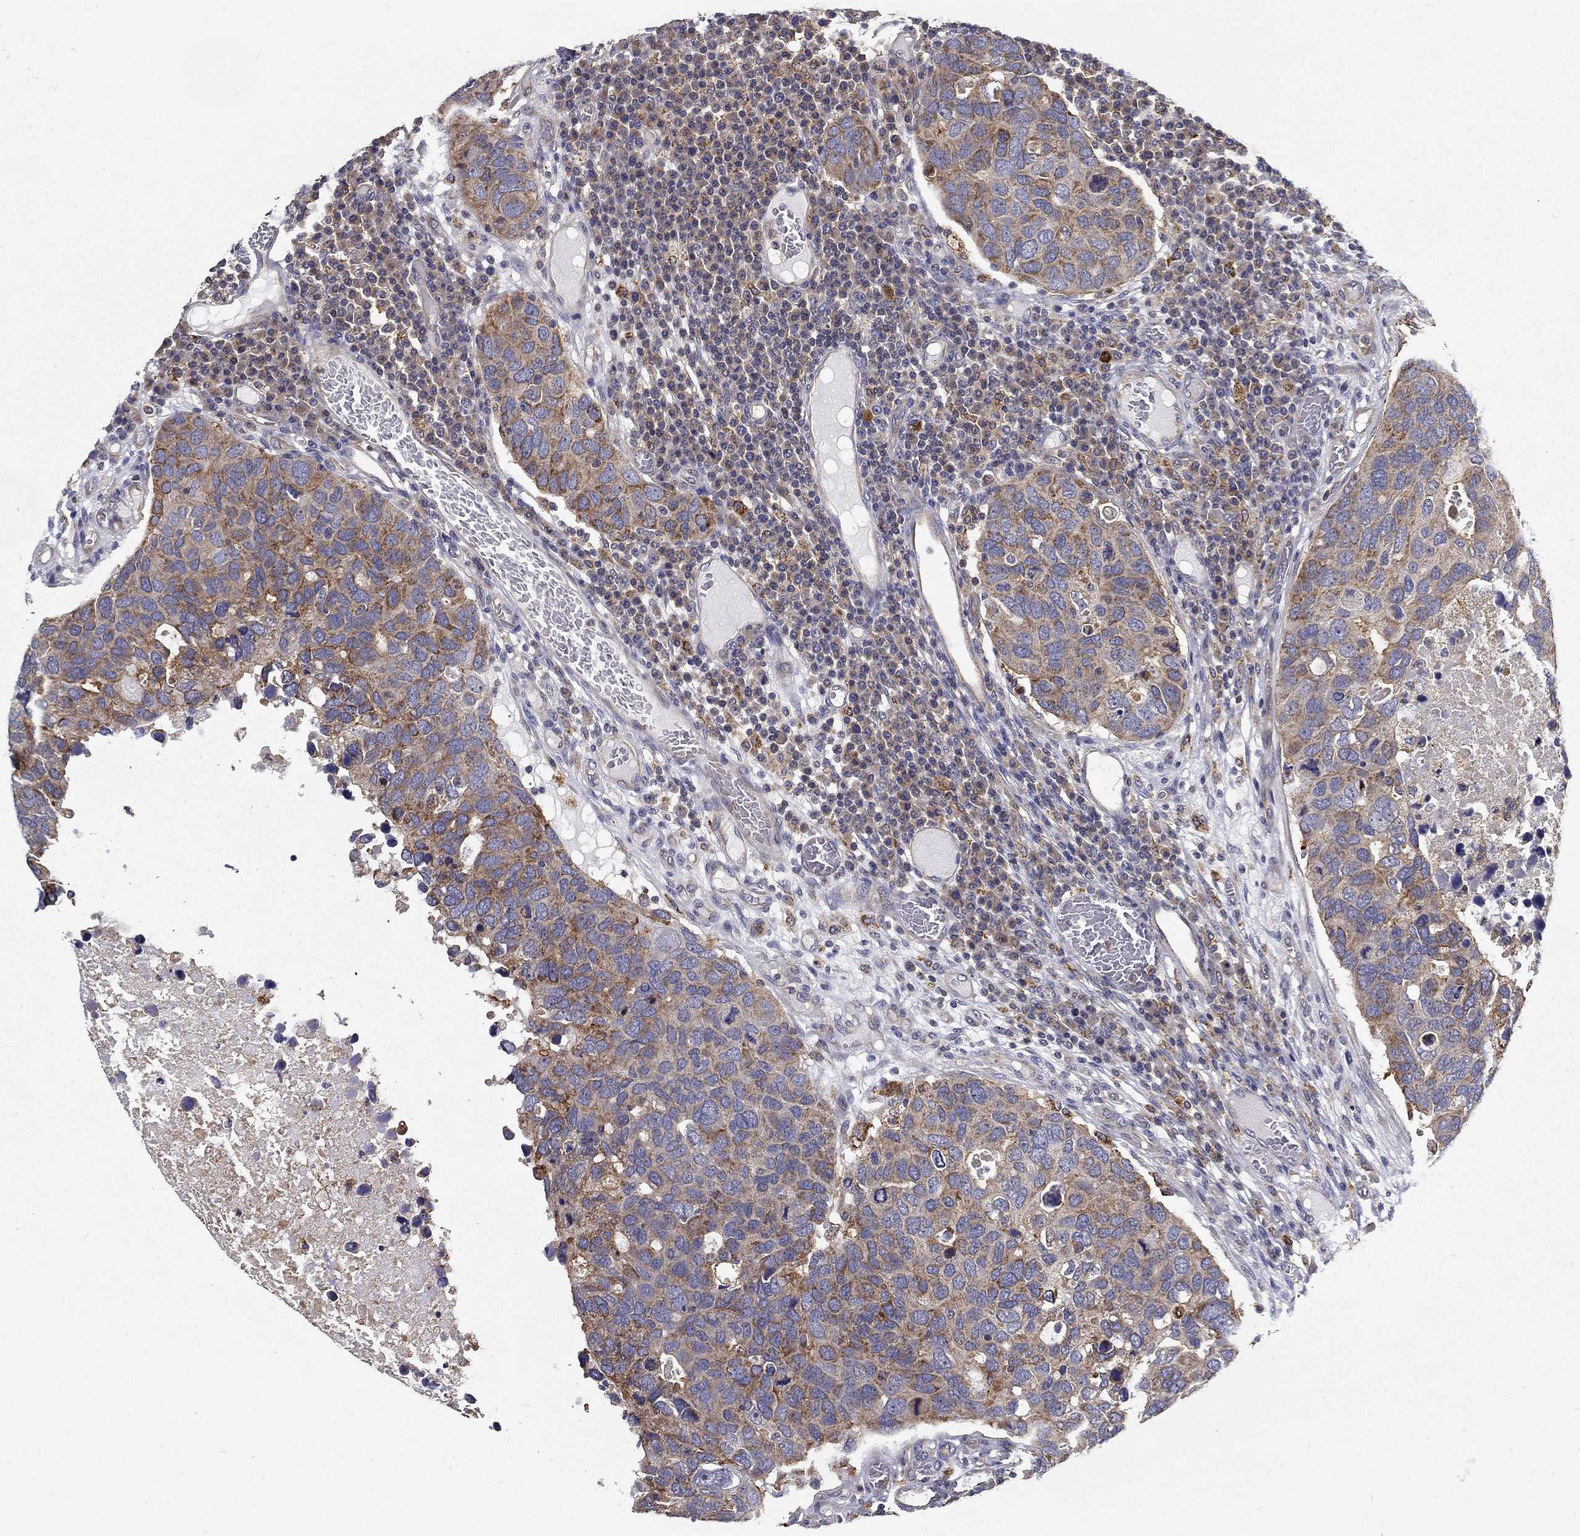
{"staining": {"intensity": "moderate", "quantity": "<25%", "location": "cytoplasmic/membranous"}, "tissue": "breast cancer", "cell_type": "Tumor cells", "image_type": "cancer", "snomed": [{"axis": "morphology", "description": "Duct carcinoma"}, {"axis": "topography", "description": "Breast"}], "caption": "A brown stain labels moderate cytoplasmic/membranous expression of a protein in breast cancer tumor cells.", "gene": "ALDH4A1", "patient": {"sex": "female", "age": 83}}